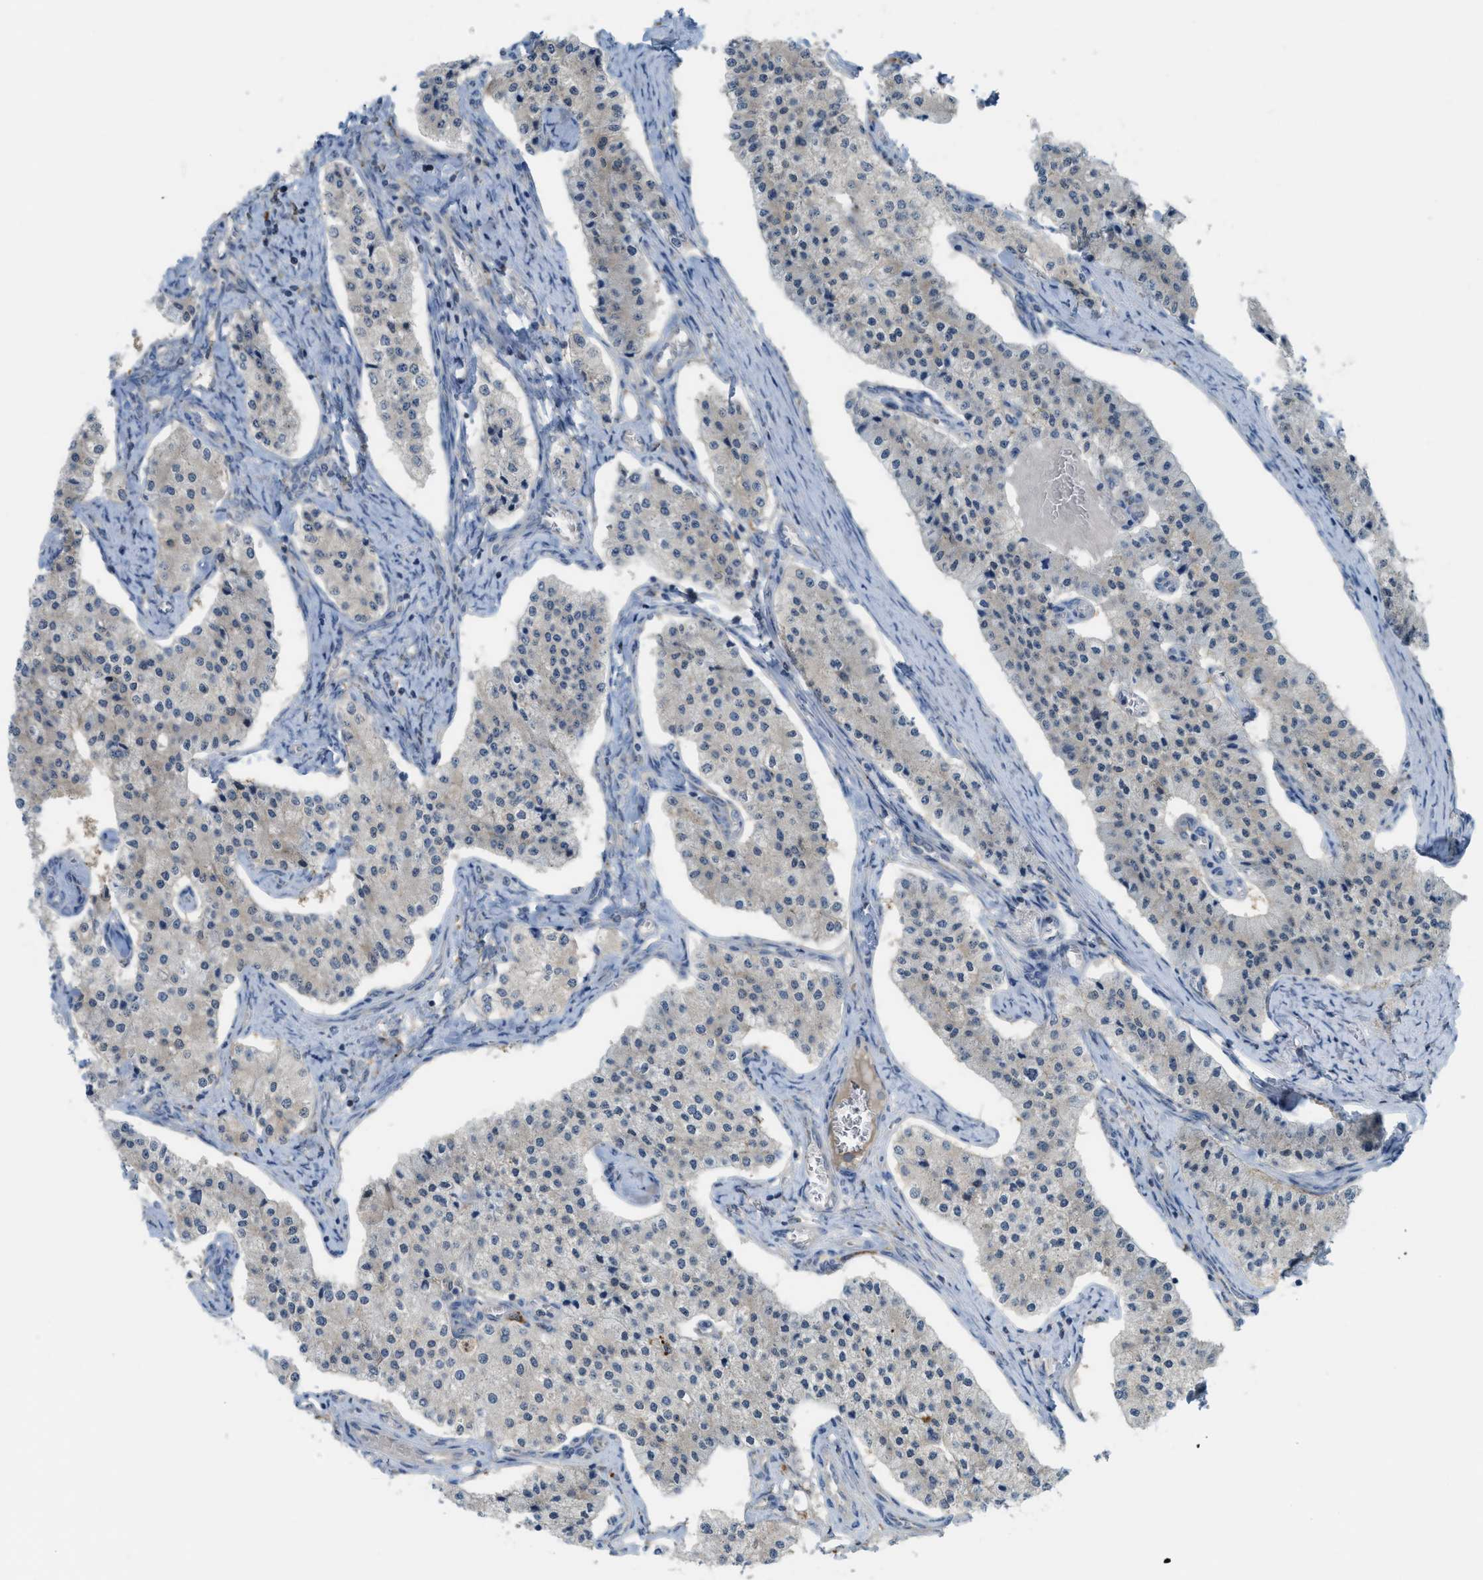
{"staining": {"intensity": "negative", "quantity": "none", "location": "none"}, "tissue": "carcinoid", "cell_type": "Tumor cells", "image_type": "cancer", "snomed": [{"axis": "morphology", "description": "Carcinoid, malignant, NOS"}, {"axis": "topography", "description": "Colon"}], "caption": "Immunohistochemistry of carcinoid (malignant) exhibits no expression in tumor cells.", "gene": "CSTB", "patient": {"sex": "female", "age": 52}}